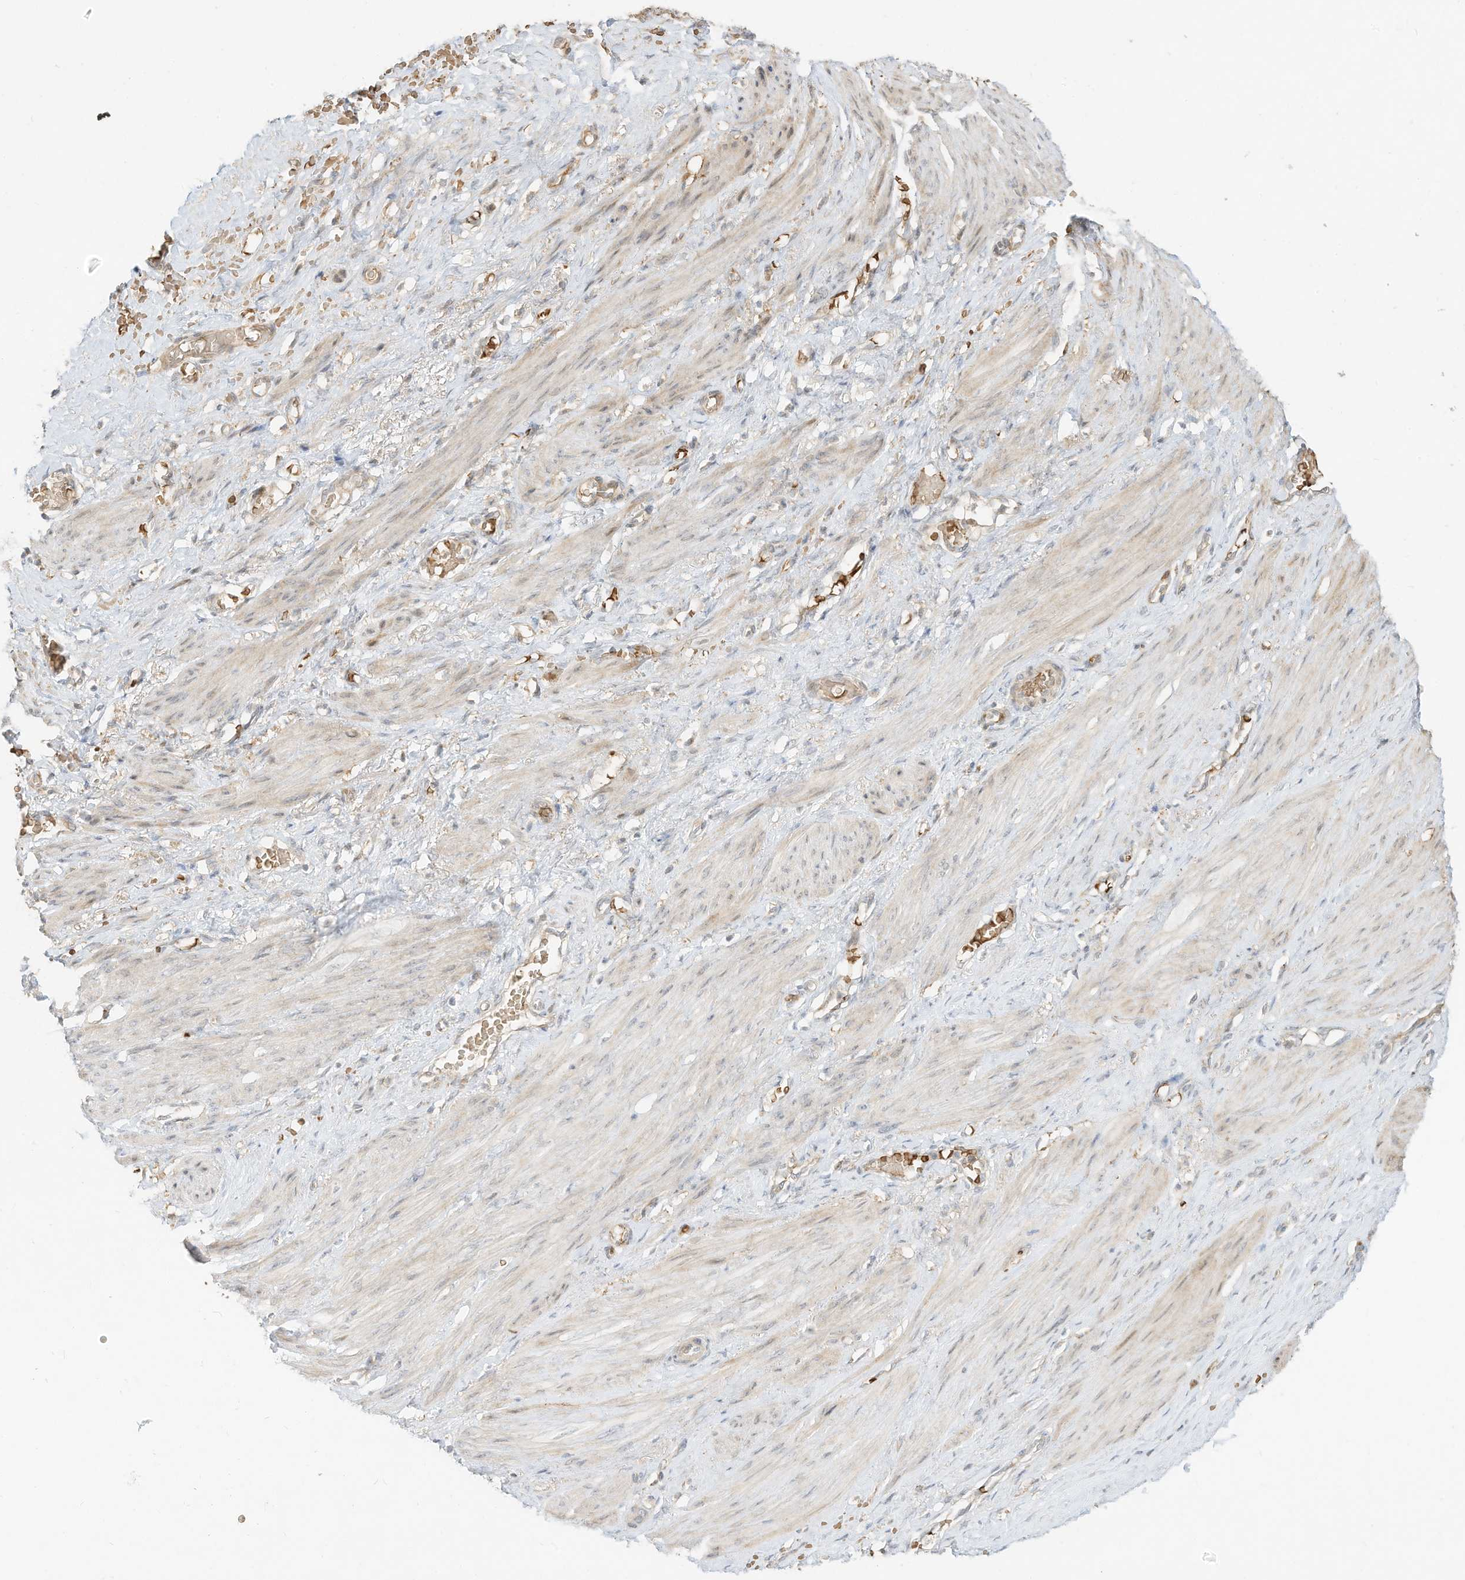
{"staining": {"intensity": "weak", "quantity": "25%-75%", "location": "cytoplasmic/membranous"}, "tissue": "smooth muscle", "cell_type": "Smooth muscle cells", "image_type": "normal", "snomed": [{"axis": "morphology", "description": "Normal tissue, NOS"}, {"axis": "topography", "description": "Endometrium"}], "caption": "Immunohistochemistry (DAB) staining of benign smooth muscle reveals weak cytoplasmic/membranous protein staining in about 25%-75% of smooth muscle cells. The staining was performed using DAB, with brown indicating positive protein expression. Nuclei are stained blue with hematoxylin.", "gene": "OFD1", "patient": {"sex": "female", "age": 33}}